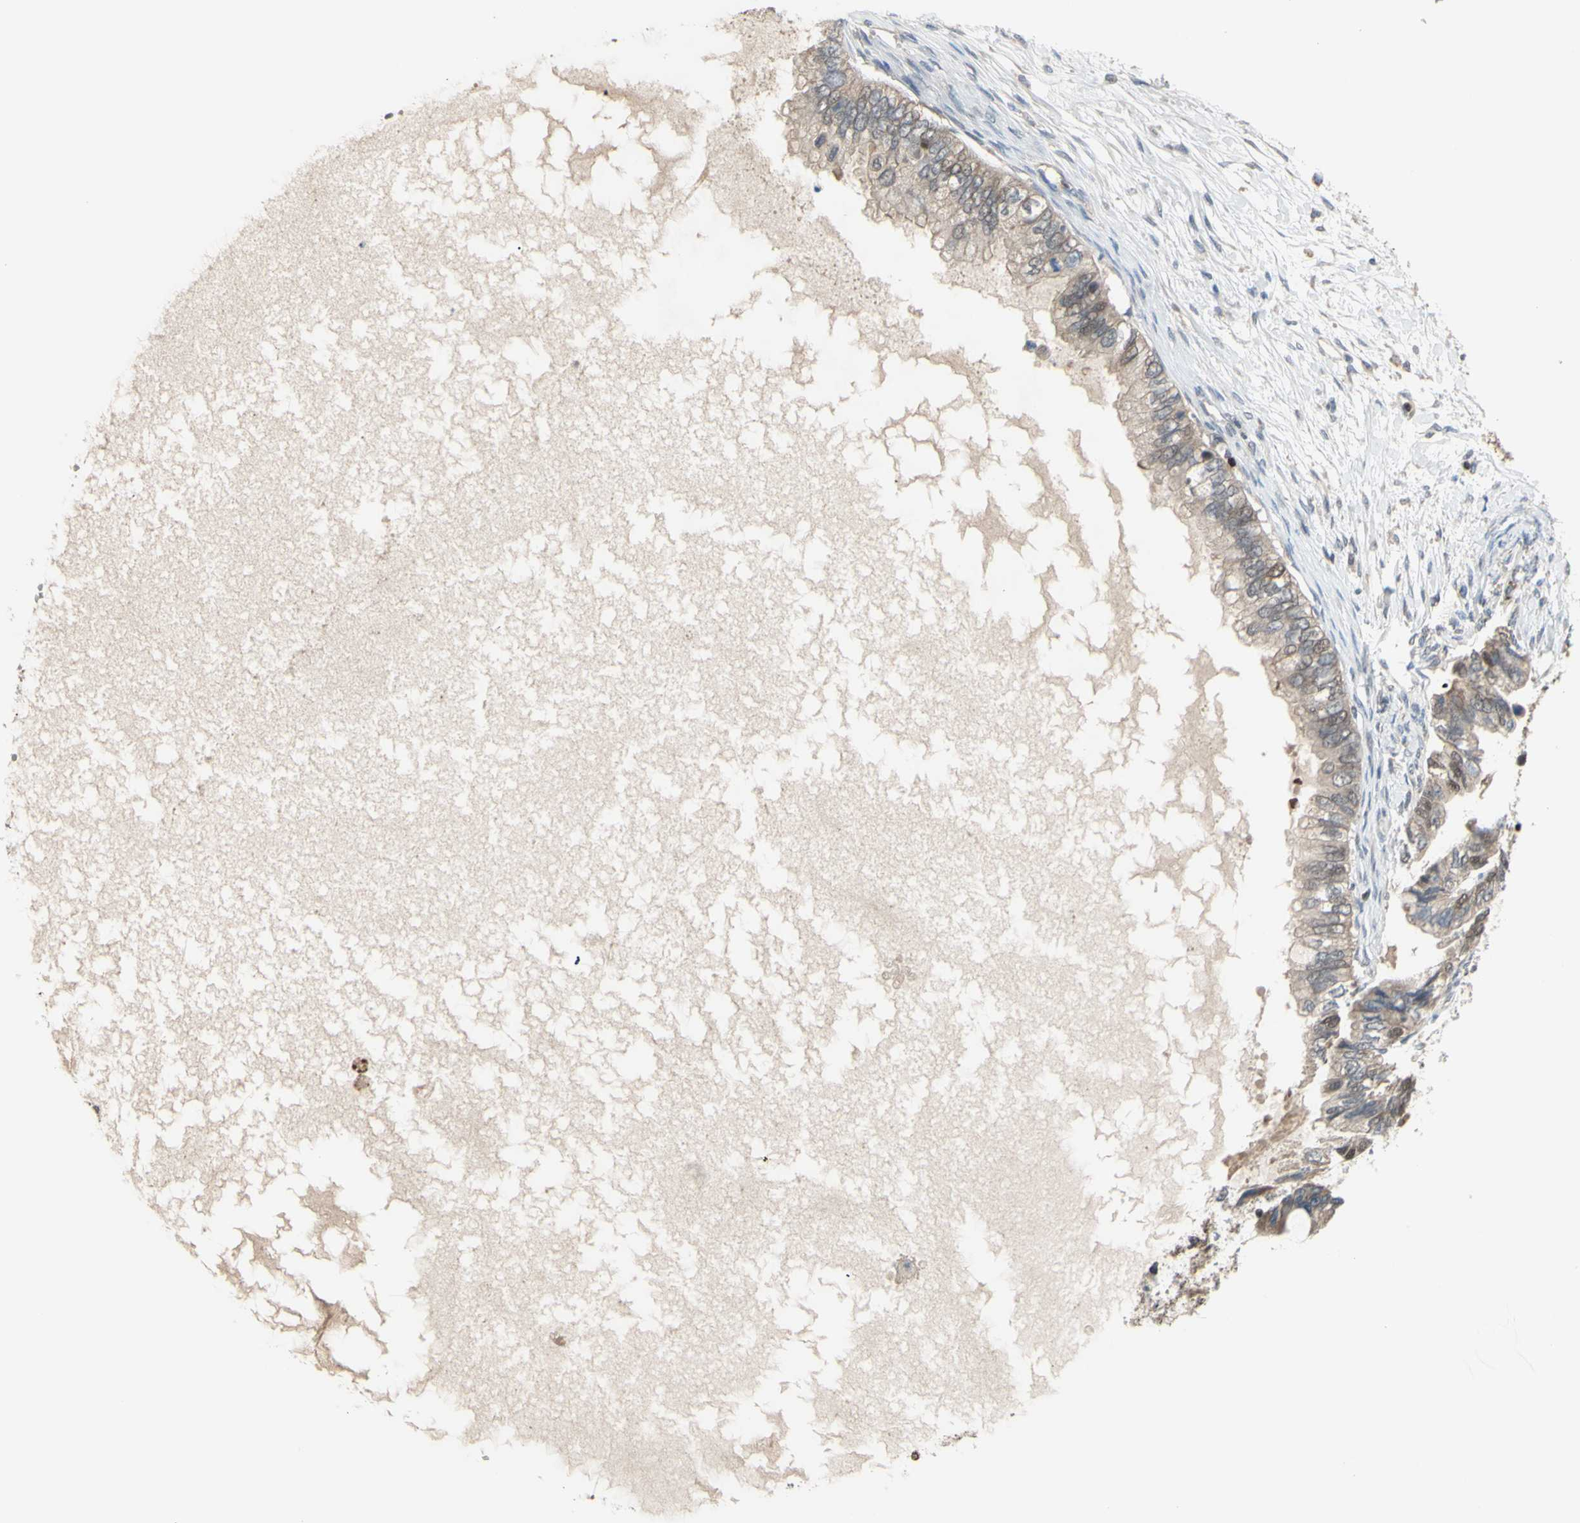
{"staining": {"intensity": "weak", "quantity": ">75%", "location": "cytoplasmic/membranous"}, "tissue": "ovarian cancer", "cell_type": "Tumor cells", "image_type": "cancer", "snomed": [{"axis": "morphology", "description": "Cystadenocarcinoma, mucinous, NOS"}, {"axis": "topography", "description": "Ovary"}], "caption": "Protein expression analysis of mucinous cystadenocarcinoma (ovarian) shows weak cytoplasmic/membranous staining in about >75% of tumor cells. (DAB (3,3'-diaminobenzidine) = brown stain, brightfield microscopy at high magnification).", "gene": "SP4", "patient": {"sex": "female", "age": 80}}